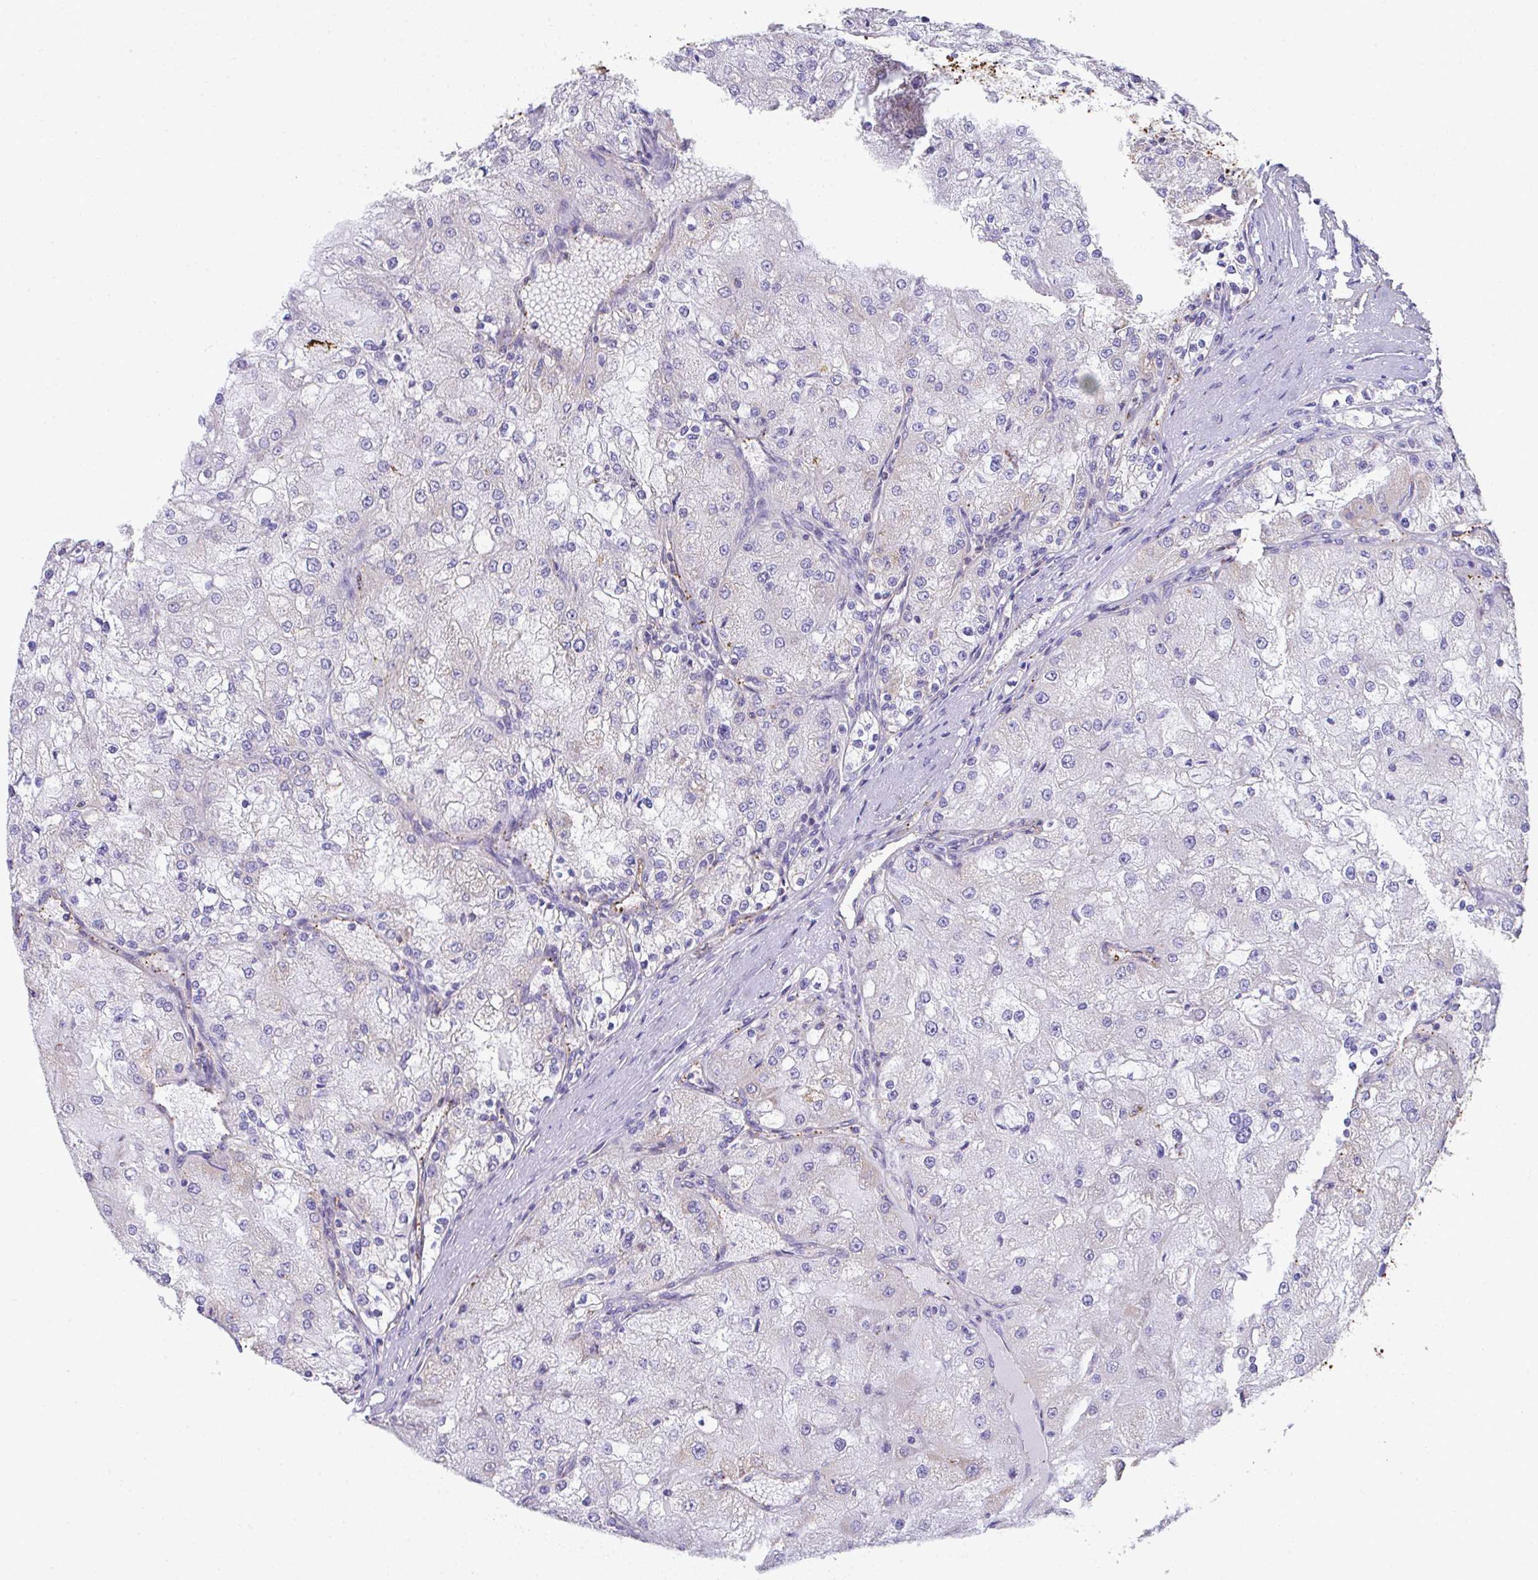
{"staining": {"intensity": "negative", "quantity": "none", "location": "none"}, "tissue": "renal cancer", "cell_type": "Tumor cells", "image_type": "cancer", "snomed": [{"axis": "morphology", "description": "Adenocarcinoma, NOS"}, {"axis": "topography", "description": "Kidney"}], "caption": "This micrograph is of adenocarcinoma (renal) stained with immunohistochemistry (IHC) to label a protein in brown with the nuclei are counter-stained blue. There is no positivity in tumor cells. Brightfield microscopy of immunohistochemistry (IHC) stained with DAB (brown) and hematoxylin (blue), captured at high magnification.", "gene": "TNFAIP8", "patient": {"sex": "female", "age": 74}}